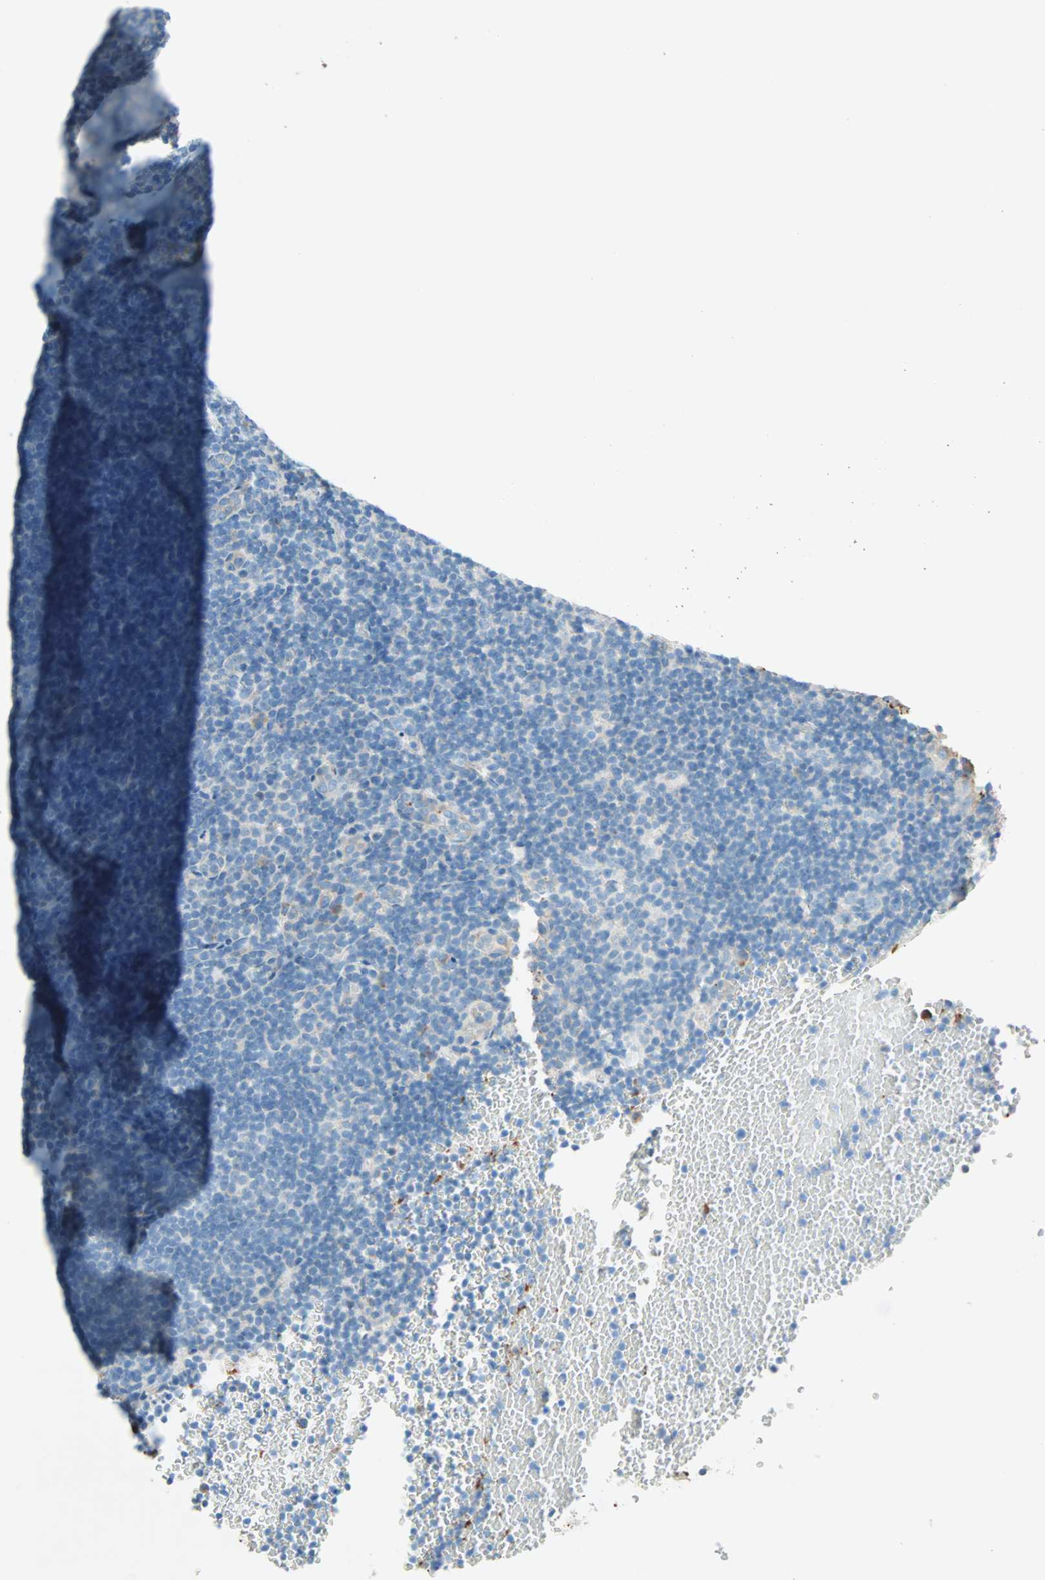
{"staining": {"intensity": "weak", "quantity": ">75%", "location": "cytoplasmic/membranous"}, "tissue": "lymphoma", "cell_type": "Tumor cells", "image_type": "cancer", "snomed": [{"axis": "morphology", "description": "Hodgkin's disease, NOS"}, {"axis": "topography", "description": "Lymph node"}], "caption": "A low amount of weak cytoplasmic/membranous staining is appreciated in about >75% of tumor cells in Hodgkin's disease tissue.", "gene": "LY6G6F", "patient": {"sex": "female", "age": 57}}